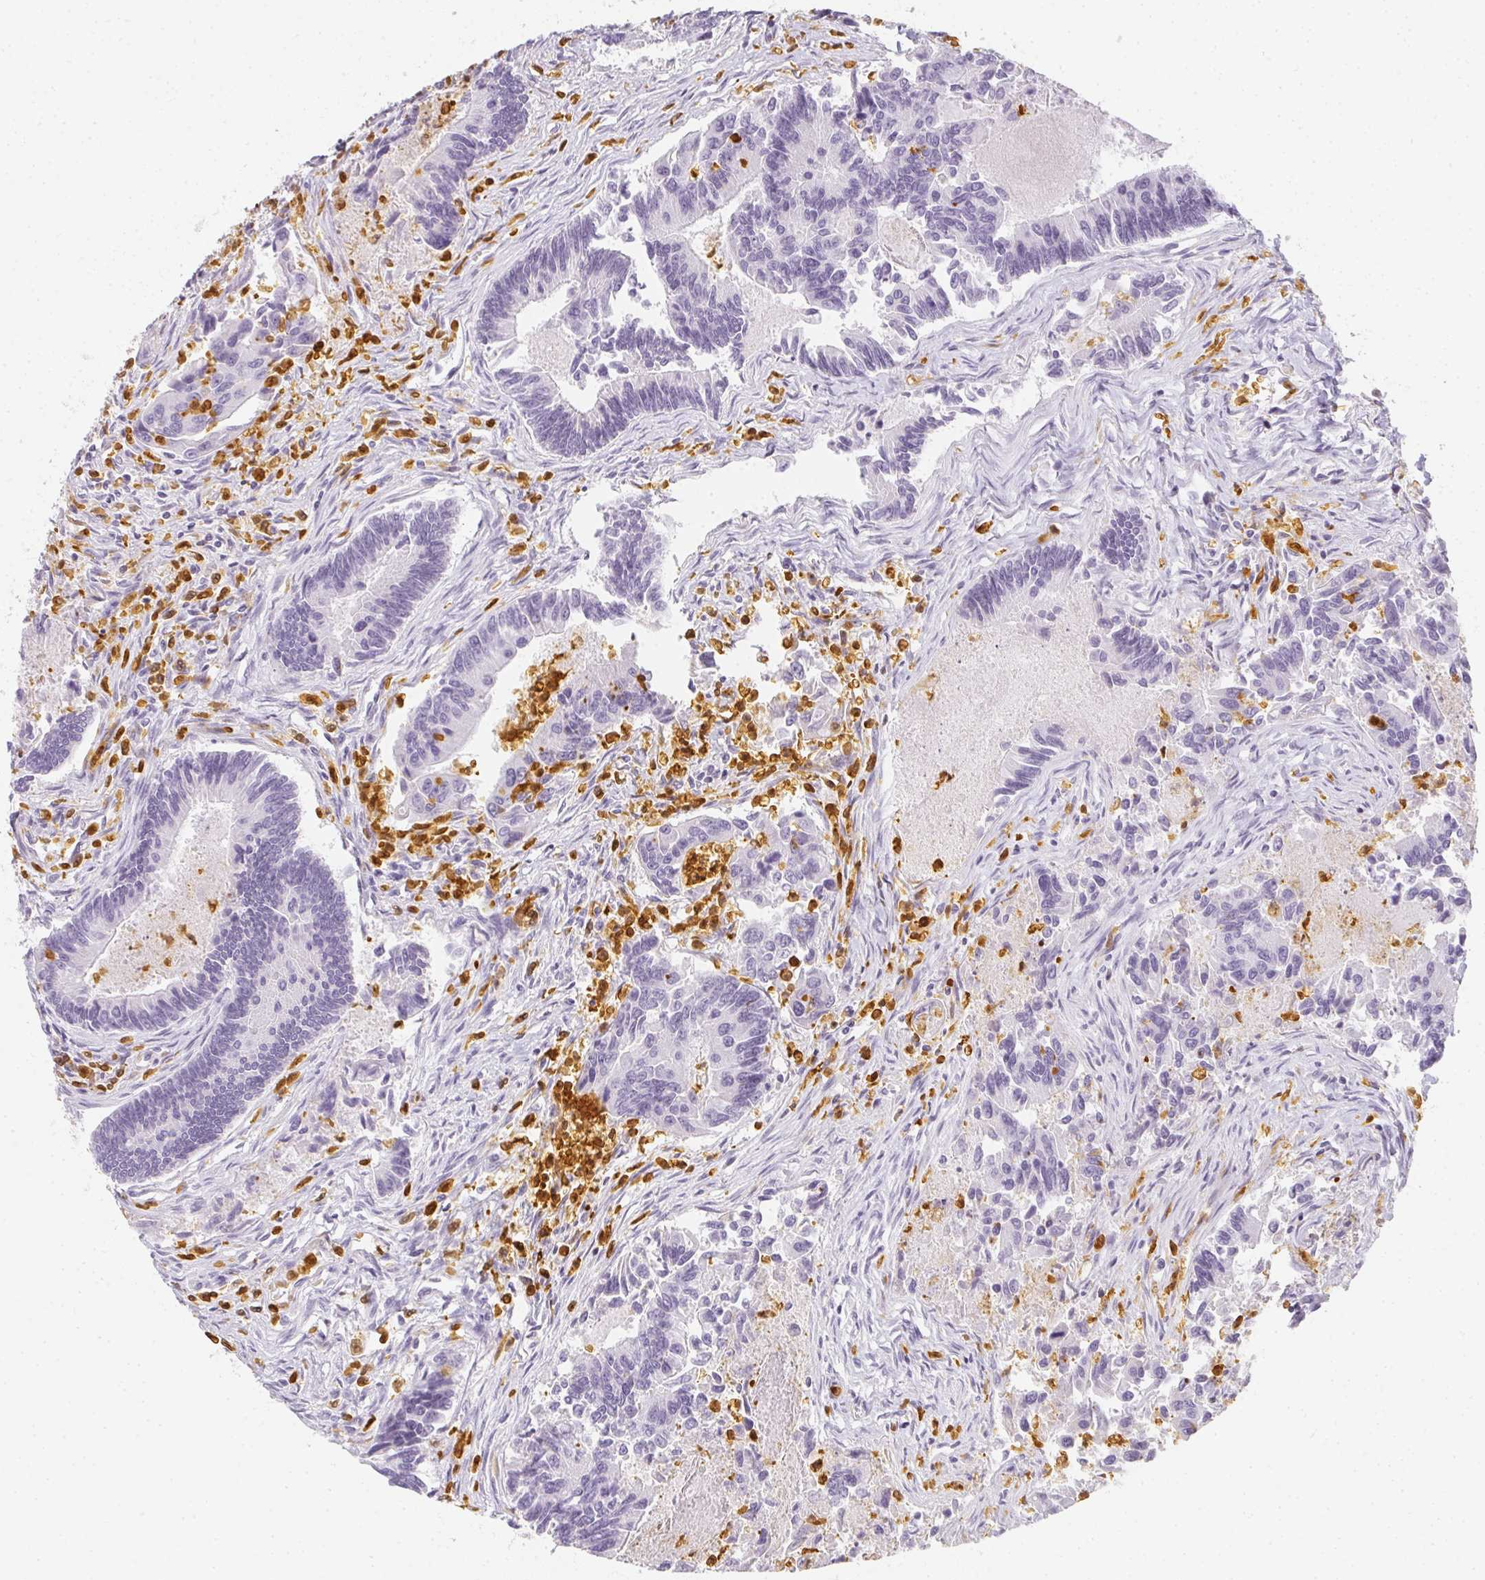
{"staining": {"intensity": "negative", "quantity": "none", "location": "none"}, "tissue": "colorectal cancer", "cell_type": "Tumor cells", "image_type": "cancer", "snomed": [{"axis": "morphology", "description": "Adenocarcinoma, NOS"}, {"axis": "topography", "description": "Colon"}], "caption": "Tumor cells are negative for protein expression in human adenocarcinoma (colorectal).", "gene": "HK3", "patient": {"sex": "female", "age": 67}}